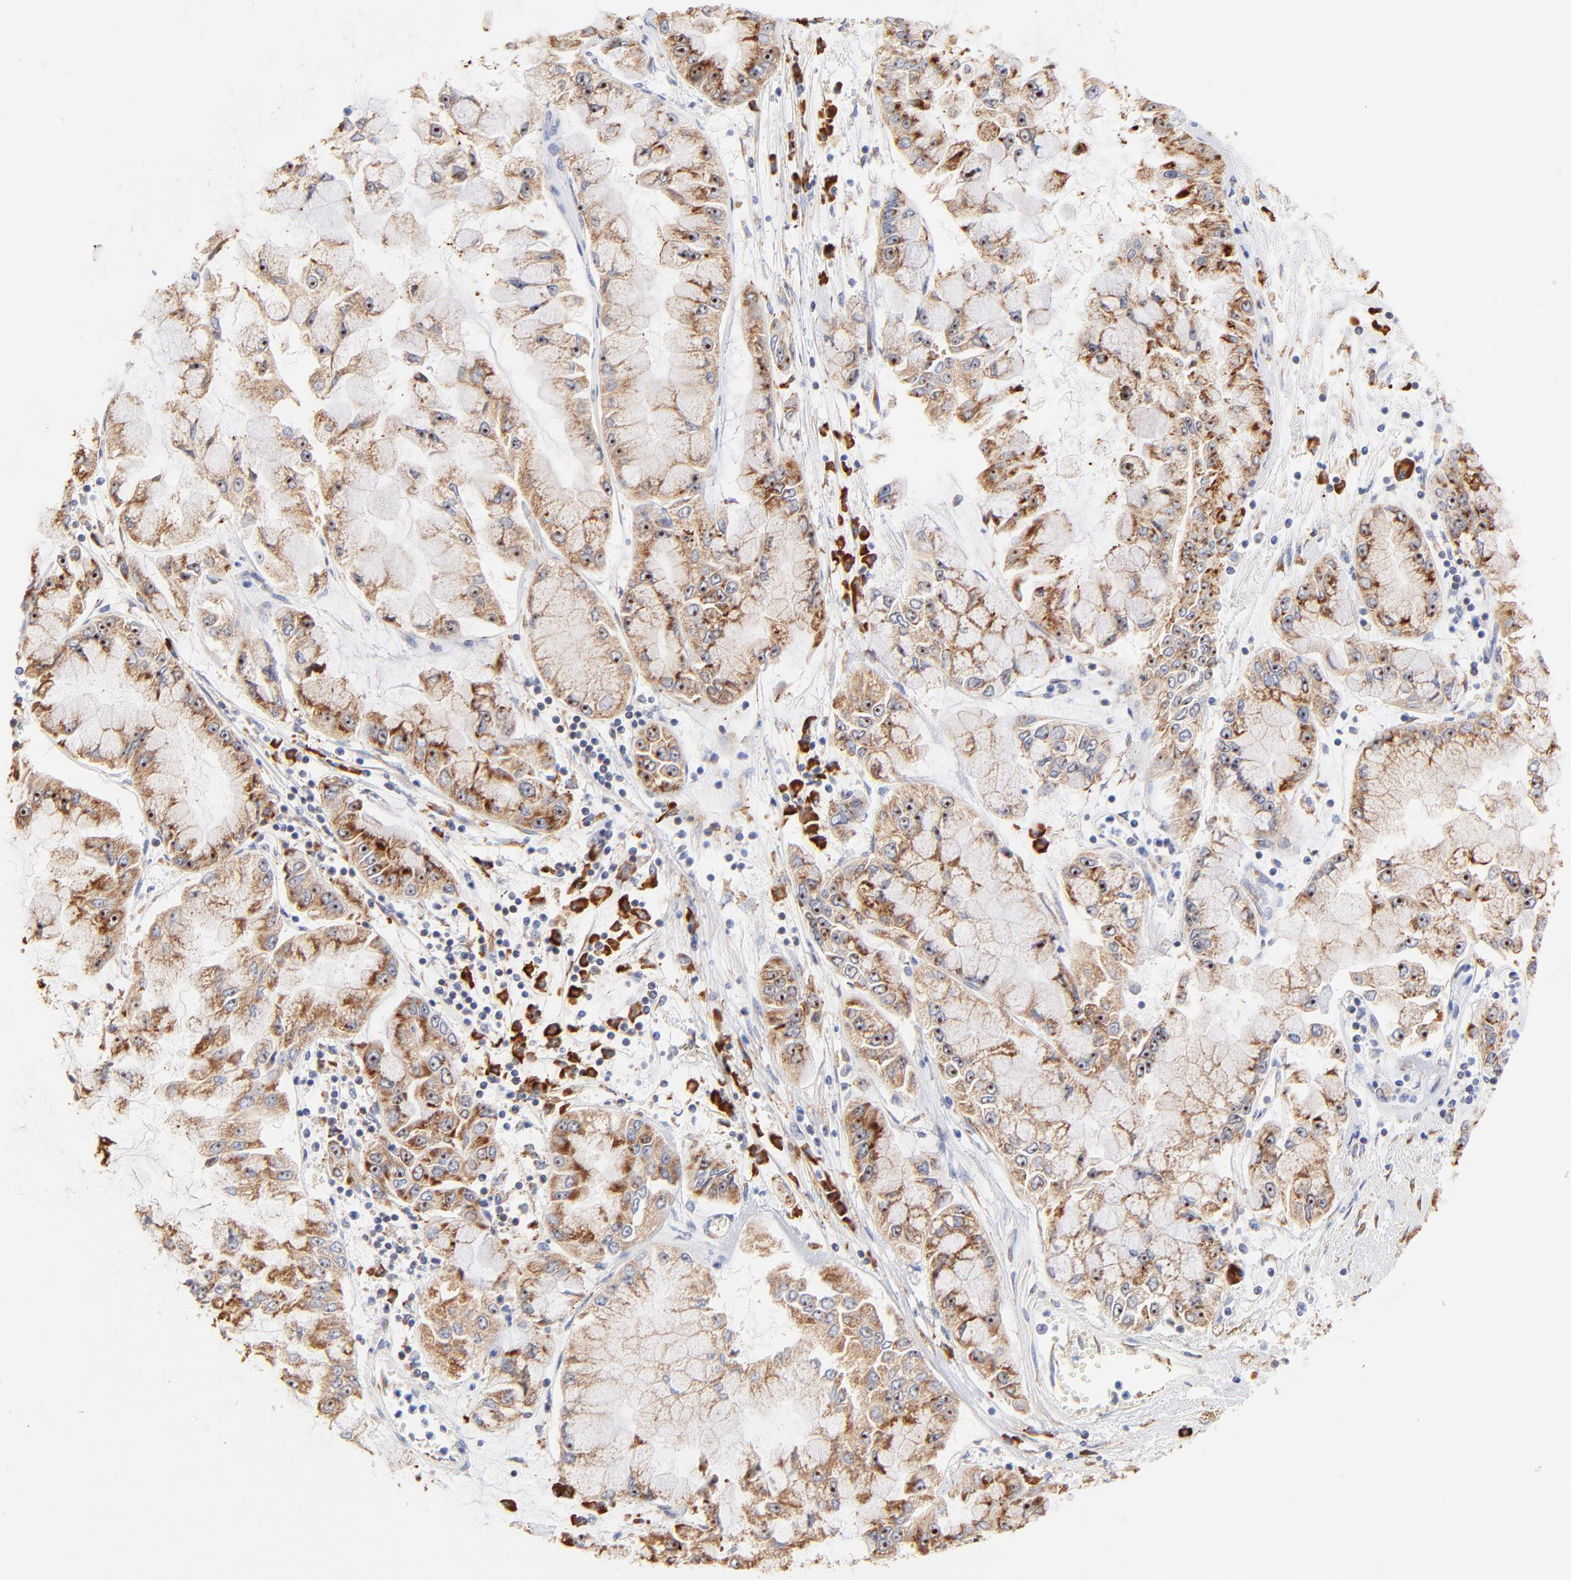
{"staining": {"intensity": "moderate", "quantity": ">75%", "location": "cytoplasmic/membranous,nuclear"}, "tissue": "liver cancer", "cell_type": "Tumor cells", "image_type": "cancer", "snomed": [{"axis": "morphology", "description": "Cholangiocarcinoma"}, {"axis": "topography", "description": "Liver"}], "caption": "There is medium levels of moderate cytoplasmic/membranous and nuclear expression in tumor cells of liver cholangiocarcinoma, as demonstrated by immunohistochemical staining (brown color).", "gene": "RPL27", "patient": {"sex": "female", "age": 79}}